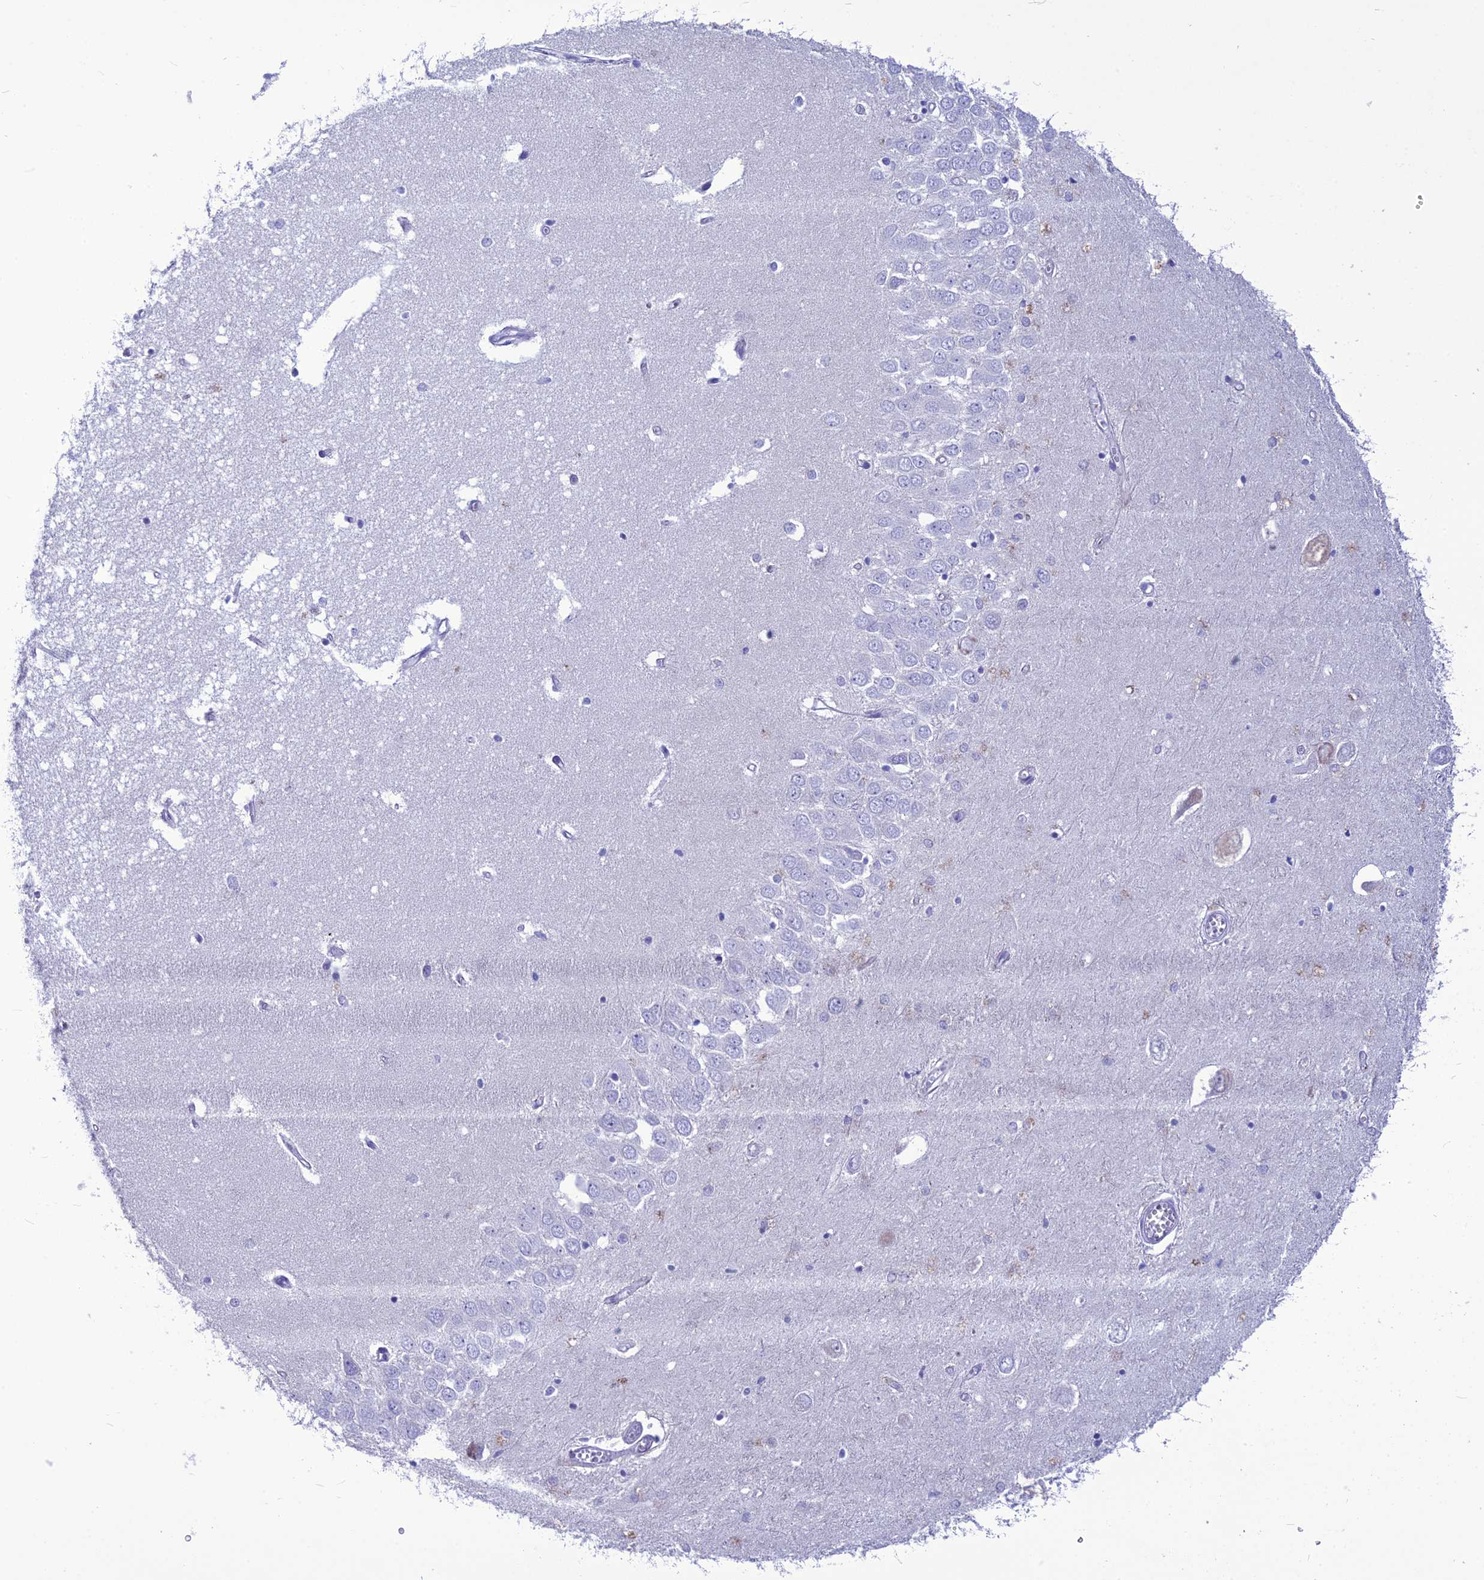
{"staining": {"intensity": "negative", "quantity": "none", "location": "none"}, "tissue": "hippocampus", "cell_type": "Glial cells", "image_type": "normal", "snomed": [{"axis": "morphology", "description": "Normal tissue, NOS"}, {"axis": "topography", "description": "Hippocampus"}], "caption": "High magnification brightfield microscopy of unremarkable hippocampus stained with DAB (brown) and counterstained with hematoxylin (blue): glial cells show no significant positivity. (DAB IHC with hematoxylin counter stain).", "gene": "BBS2", "patient": {"sex": "male", "age": 70}}